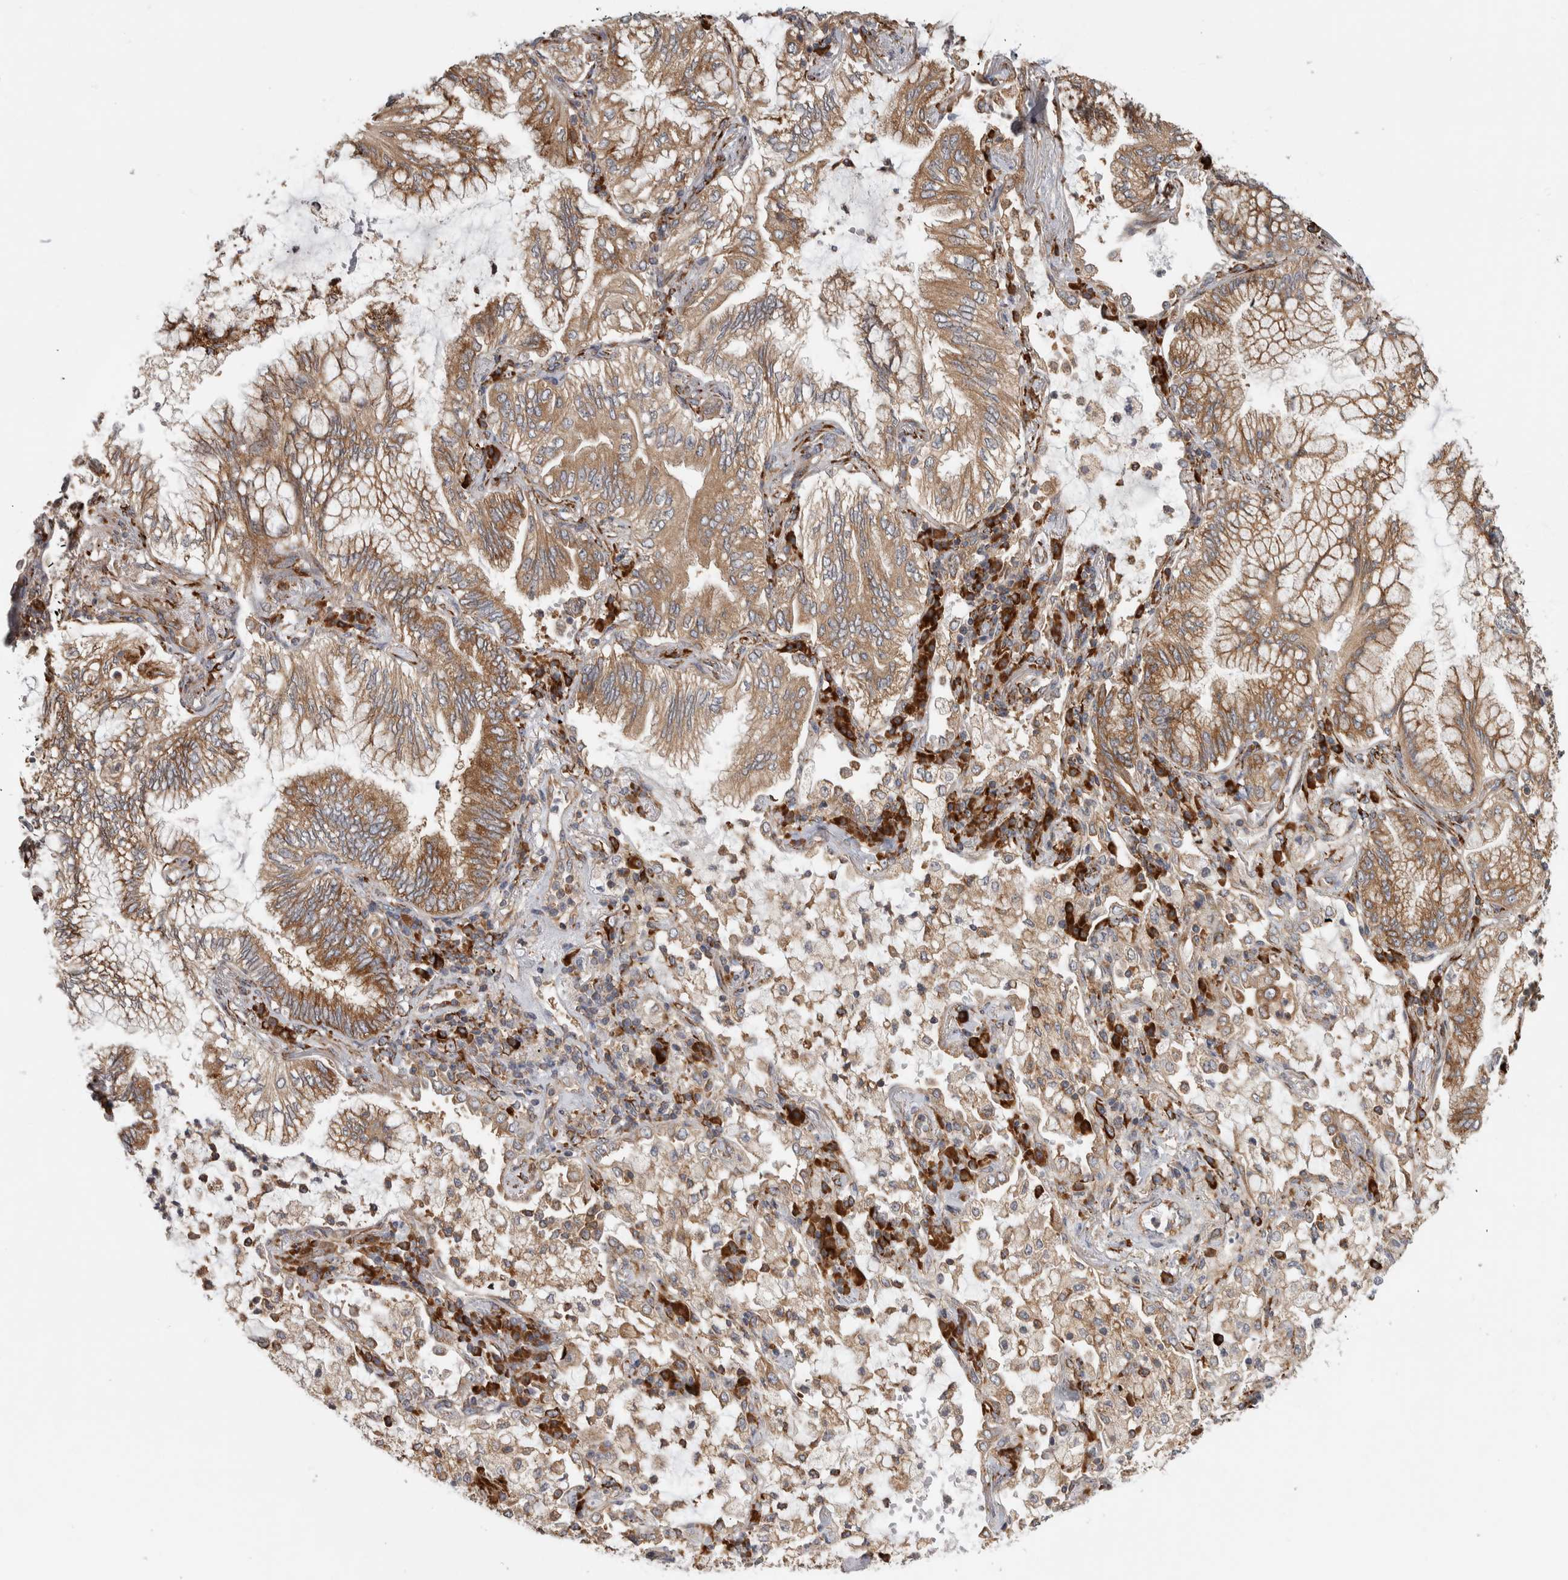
{"staining": {"intensity": "moderate", "quantity": ">75%", "location": "cytoplasmic/membranous"}, "tissue": "lung cancer", "cell_type": "Tumor cells", "image_type": "cancer", "snomed": [{"axis": "morphology", "description": "Adenocarcinoma, NOS"}, {"axis": "topography", "description": "Lung"}], "caption": "High-magnification brightfield microscopy of lung cancer (adenocarcinoma) stained with DAB (brown) and counterstained with hematoxylin (blue). tumor cells exhibit moderate cytoplasmic/membranous expression is identified in approximately>75% of cells.", "gene": "EIF3H", "patient": {"sex": "female", "age": 70}}